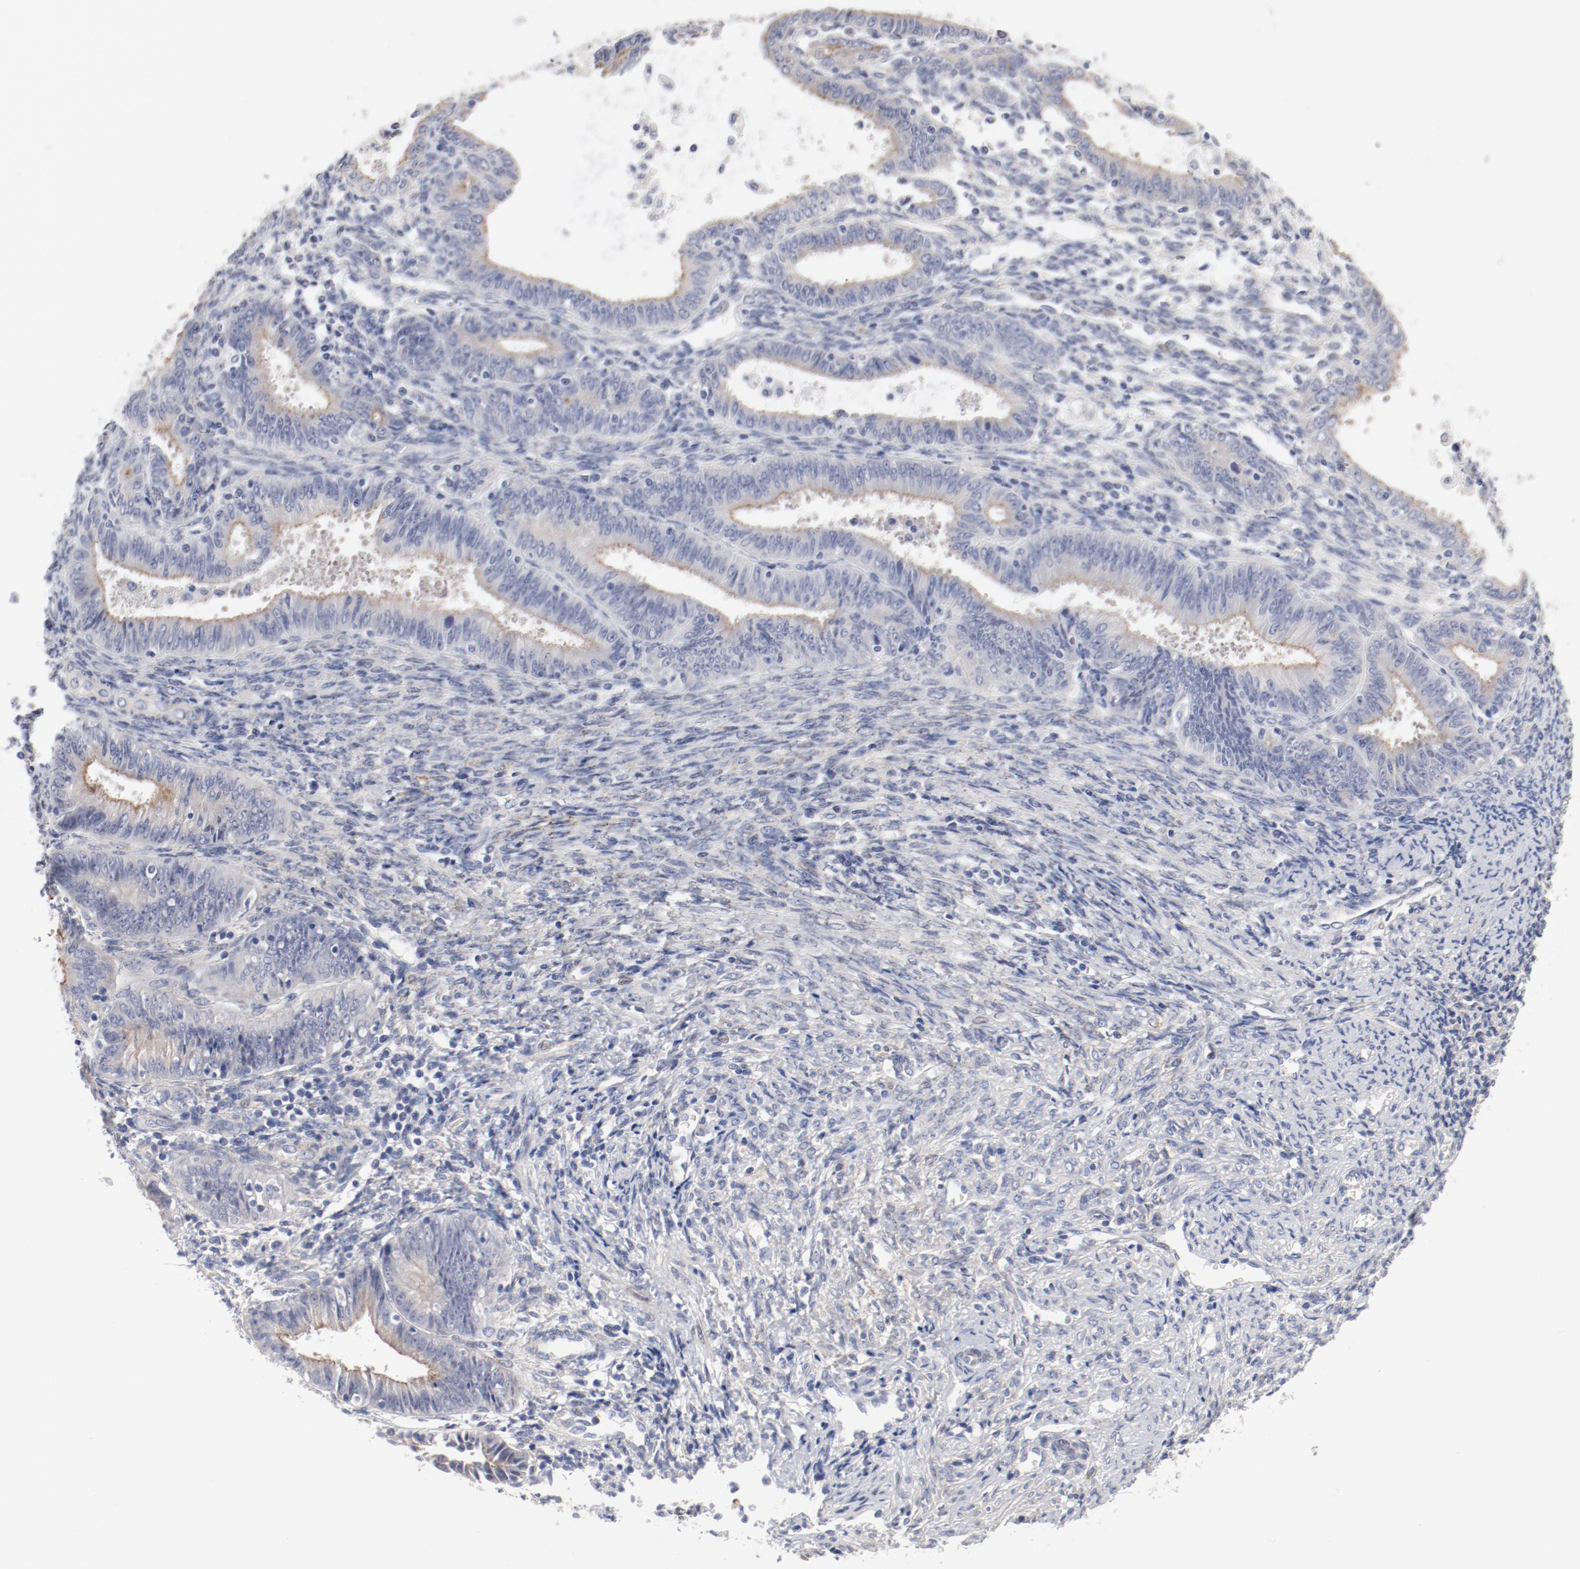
{"staining": {"intensity": "weak", "quantity": "25%-75%", "location": "cytoplasmic/membranous"}, "tissue": "endometrial cancer", "cell_type": "Tumor cells", "image_type": "cancer", "snomed": [{"axis": "morphology", "description": "Adenocarcinoma, NOS"}, {"axis": "topography", "description": "Endometrium"}], "caption": "Endometrial cancer stained with immunohistochemistry exhibits weak cytoplasmic/membranous positivity in approximately 25%-75% of tumor cells.", "gene": "GPR143", "patient": {"sex": "female", "age": 42}}